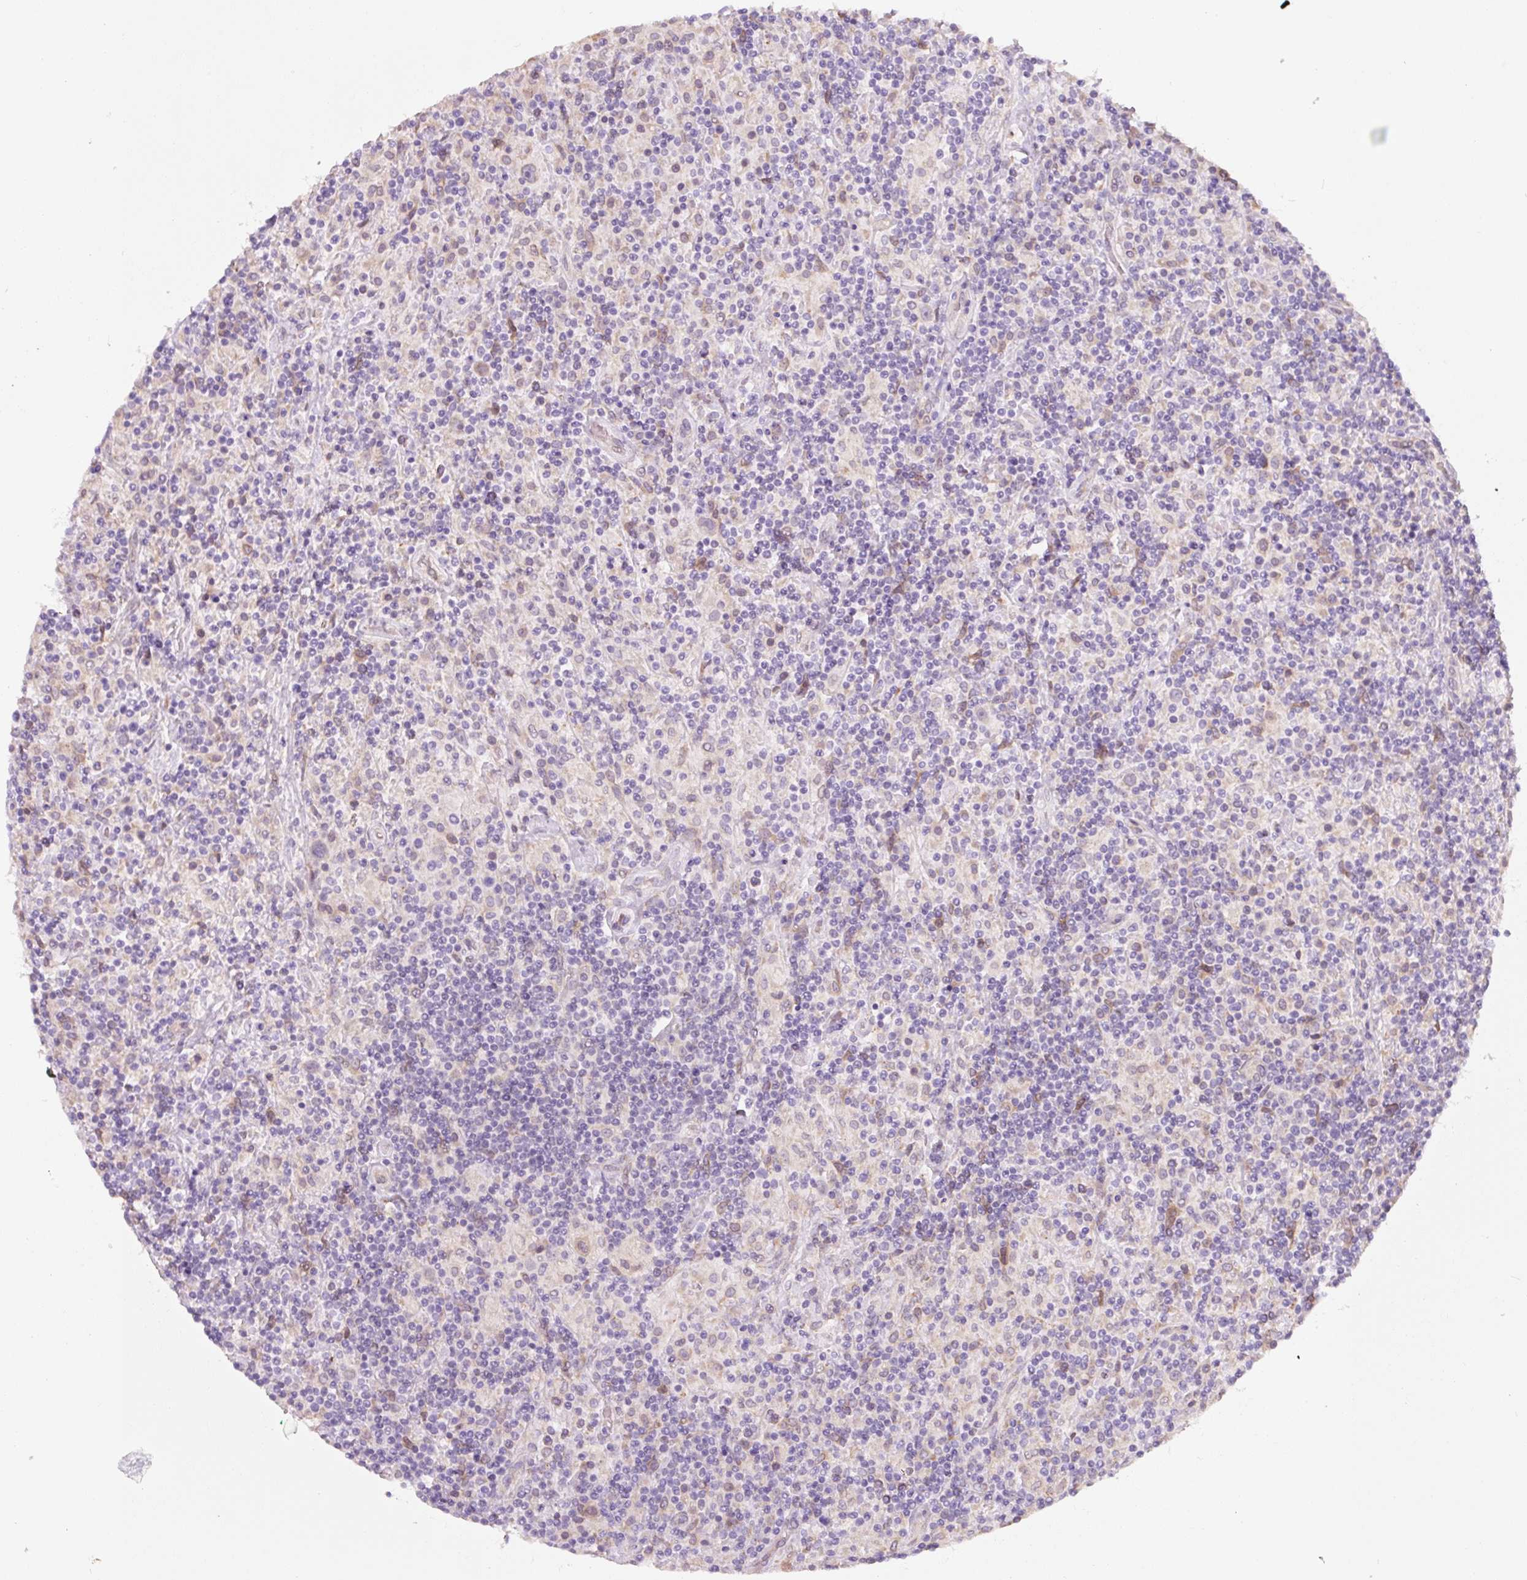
{"staining": {"intensity": "negative", "quantity": "none", "location": "none"}, "tissue": "lymphoma", "cell_type": "Tumor cells", "image_type": "cancer", "snomed": [{"axis": "morphology", "description": "Hodgkin's disease, NOS"}, {"axis": "topography", "description": "Lymph node"}], "caption": "Tumor cells are negative for brown protein staining in Hodgkin's disease.", "gene": "ASRGL1", "patient": {"sex": "male", "age": 70}}